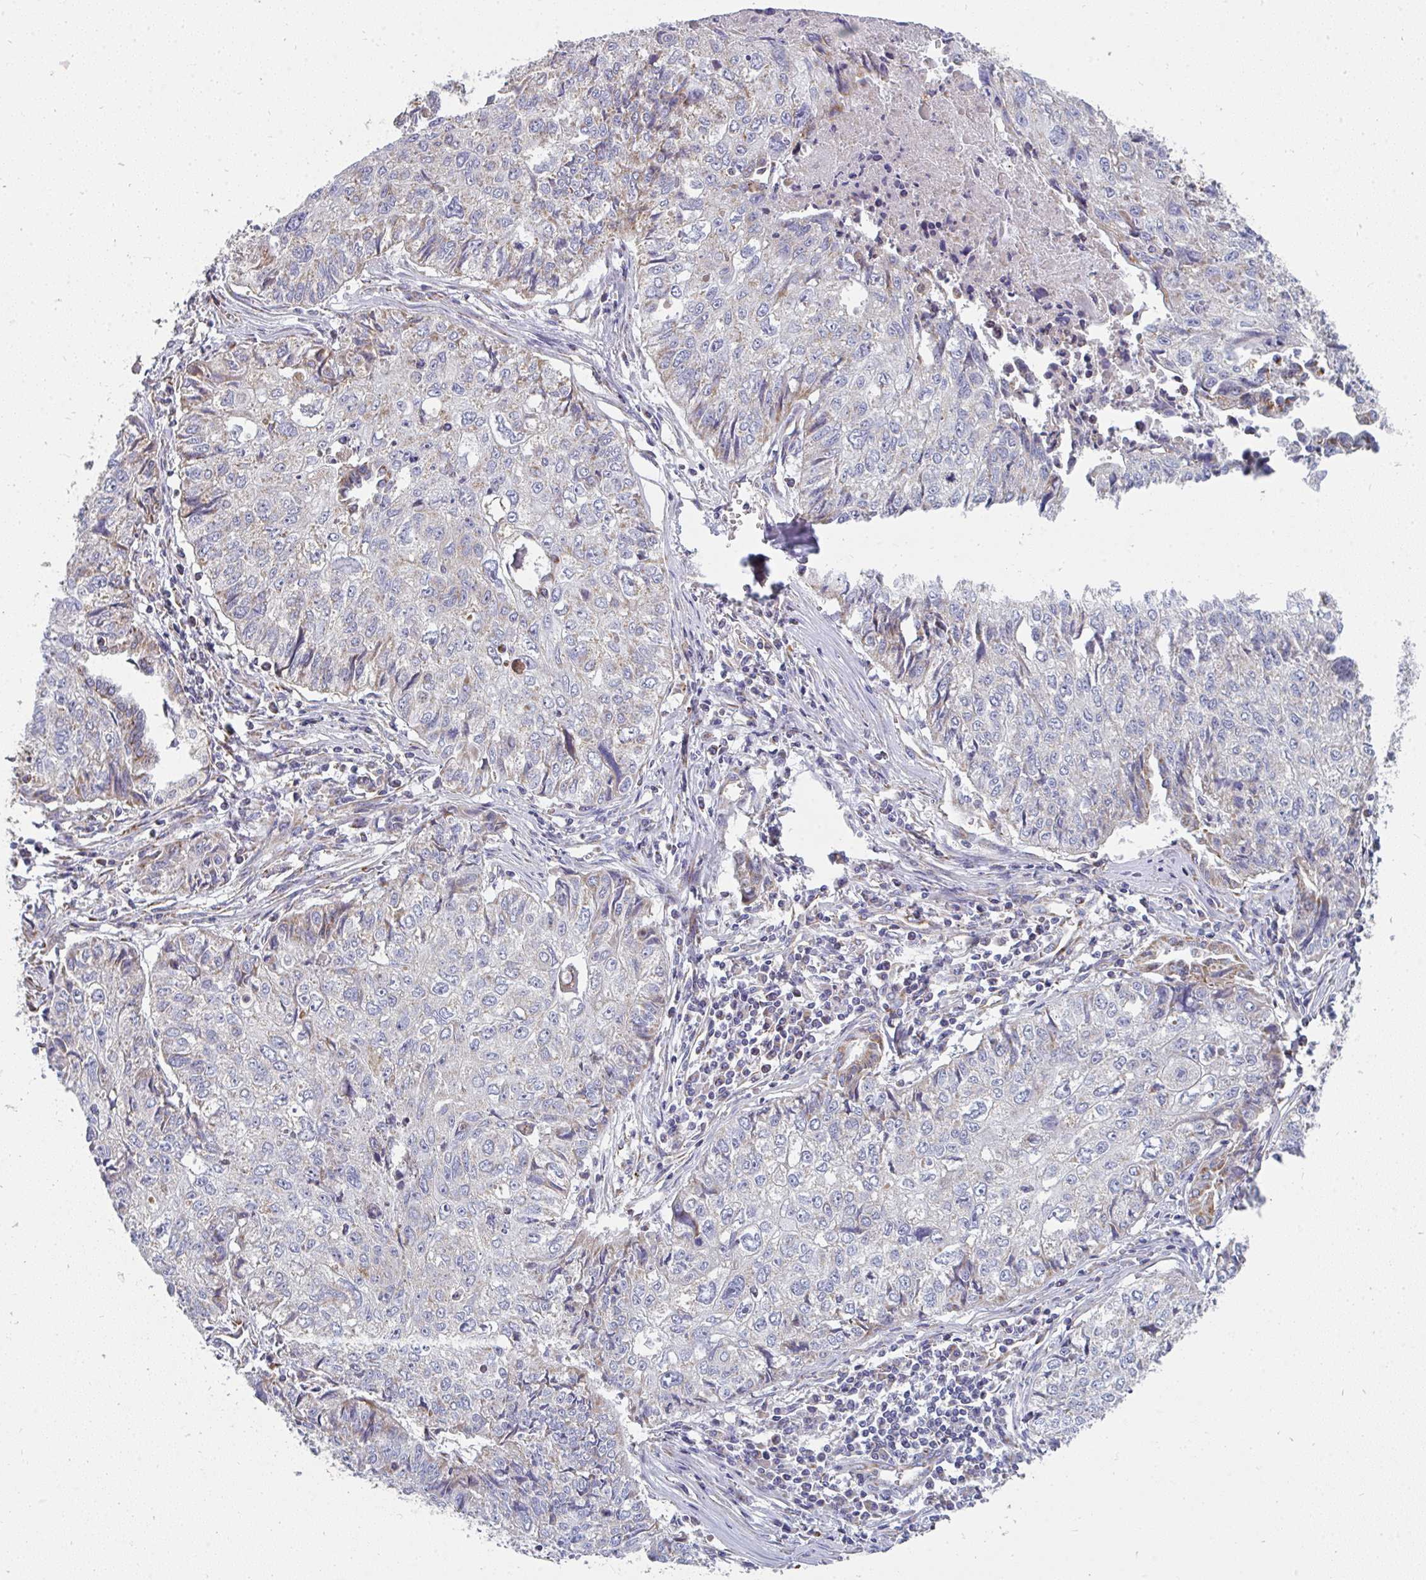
{"staining": {"intensity": "weak", "quantity": "<25%", "location": "cytoplasmic/membranous"}, "tissue": "lung cancer", "cell_type": "Tumor cells", "image_type": "cancer", "snomed": [{"axis": "morphology", "description": "Normal morphology"}, {"axis": "morphology", "description": "Aneuploidy"}, {"axis": "morphology", "description": "Squamous cell carcinoma, NOS"}, {"axis": "topography", "description": "Lymph node"}, {"axis": "topography", "description": "Lung"}], "caption": "Lung cancer (aneuploidy) stained for a protein using immunohistochemistry (IHC) shows no expression tumor cells.", "gene": "FAHD1", "patient": {"sex": "female", "age": 76}}